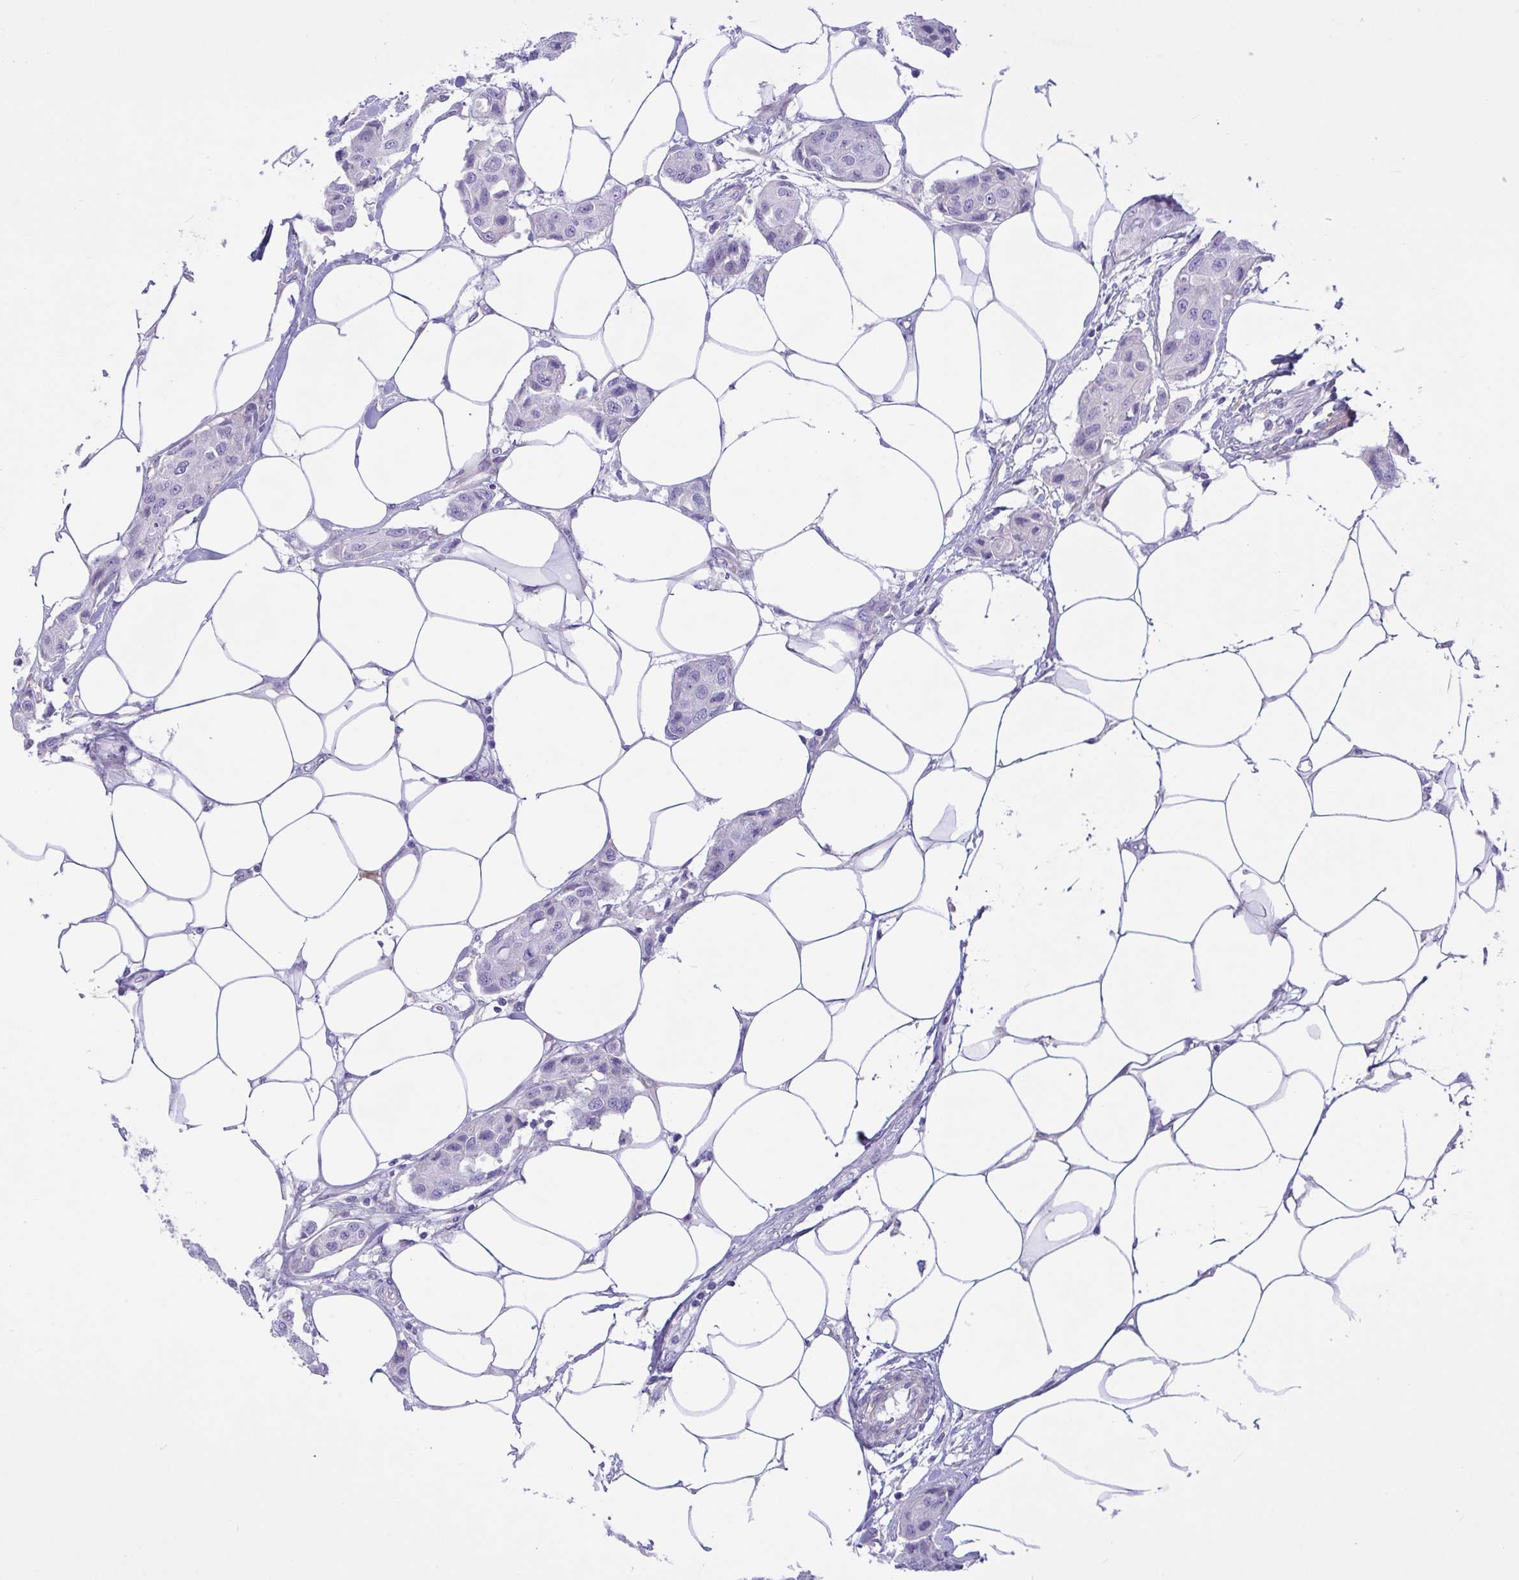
{"staining": {"intensity": "negative", "quantity": "none", "location": "none"}, "tissue": "breast cancer", "cell_type": "Tumor cells", "image_type": "cancer", "snomed": [{"axis": "morphology", "description": "Duct carcinoma"}, {"axis": "topography", "description": "Breast"}, {"axis": "topography", "description": "Lymph node"}], "caption": "DAB immunohistochemical staining of human breast cancer exhibits no significant staining in tumor cells. (DAB (3,3'-diaminobenzidine) immunohistochemistry (IHC) visualized using brightfield microscopy, high magnification).", "gene": "FAM86B1", "patient": {"sex": "female", "age": 80}}